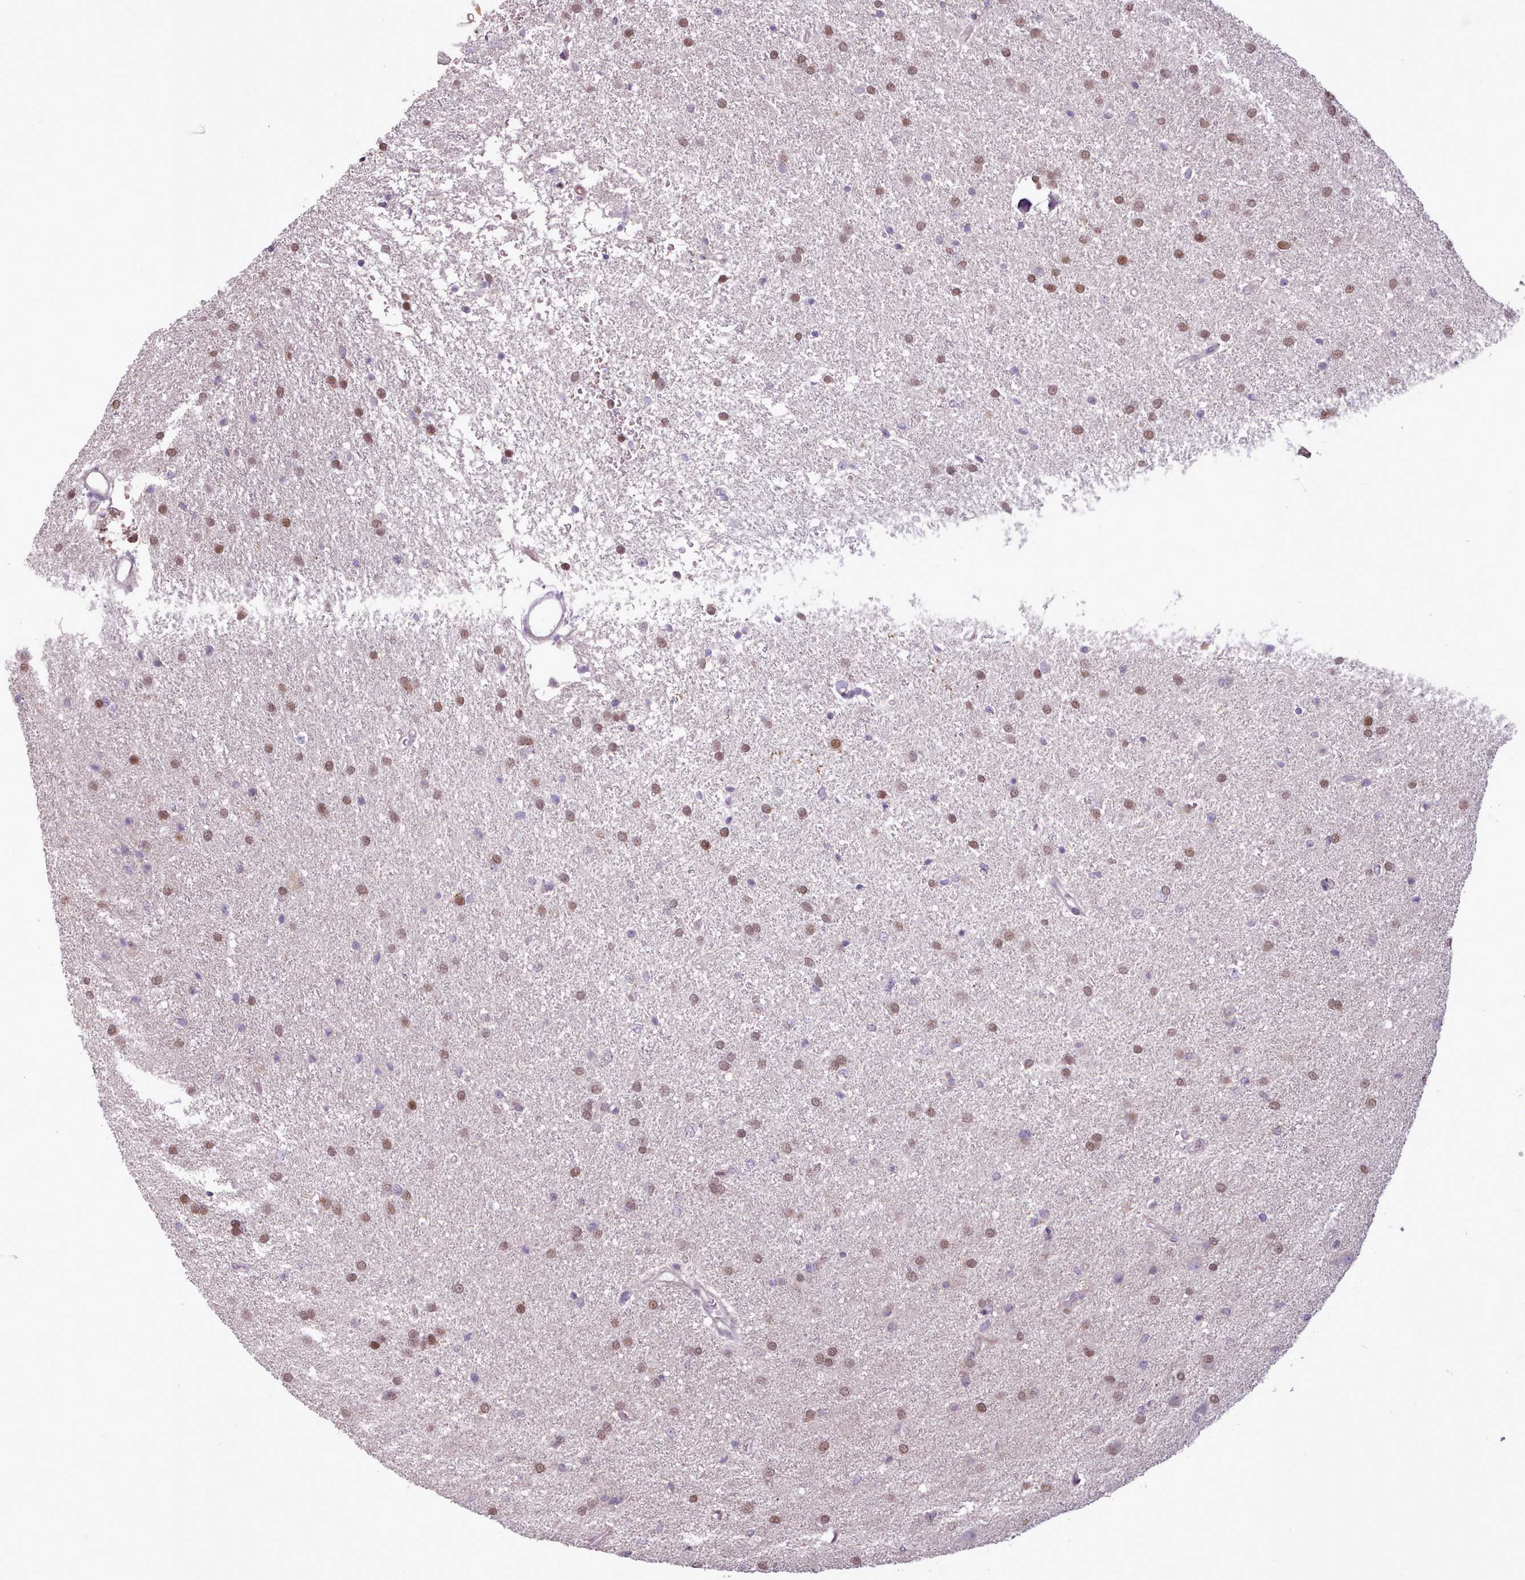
{"staining": {"intensity": "moderate", "quantity": ">75%", "location": "nuclear"}, "tissue": "glioma", "cell_type": "Tumor cells", "image_type": "cancer", "snomed": [{"axis": "morphology", "description": "Glioma, malignant, High grade"}, {"axis": "topography", "description": "Brain"}], "caption": "Human high-grade glioma (malignant) stained with a brown dye shows moderate nuclear positive positivity in about >75% of tumor cells.", "gene": "SLURP1", "patient": {"sex": "female", "age": 50}}